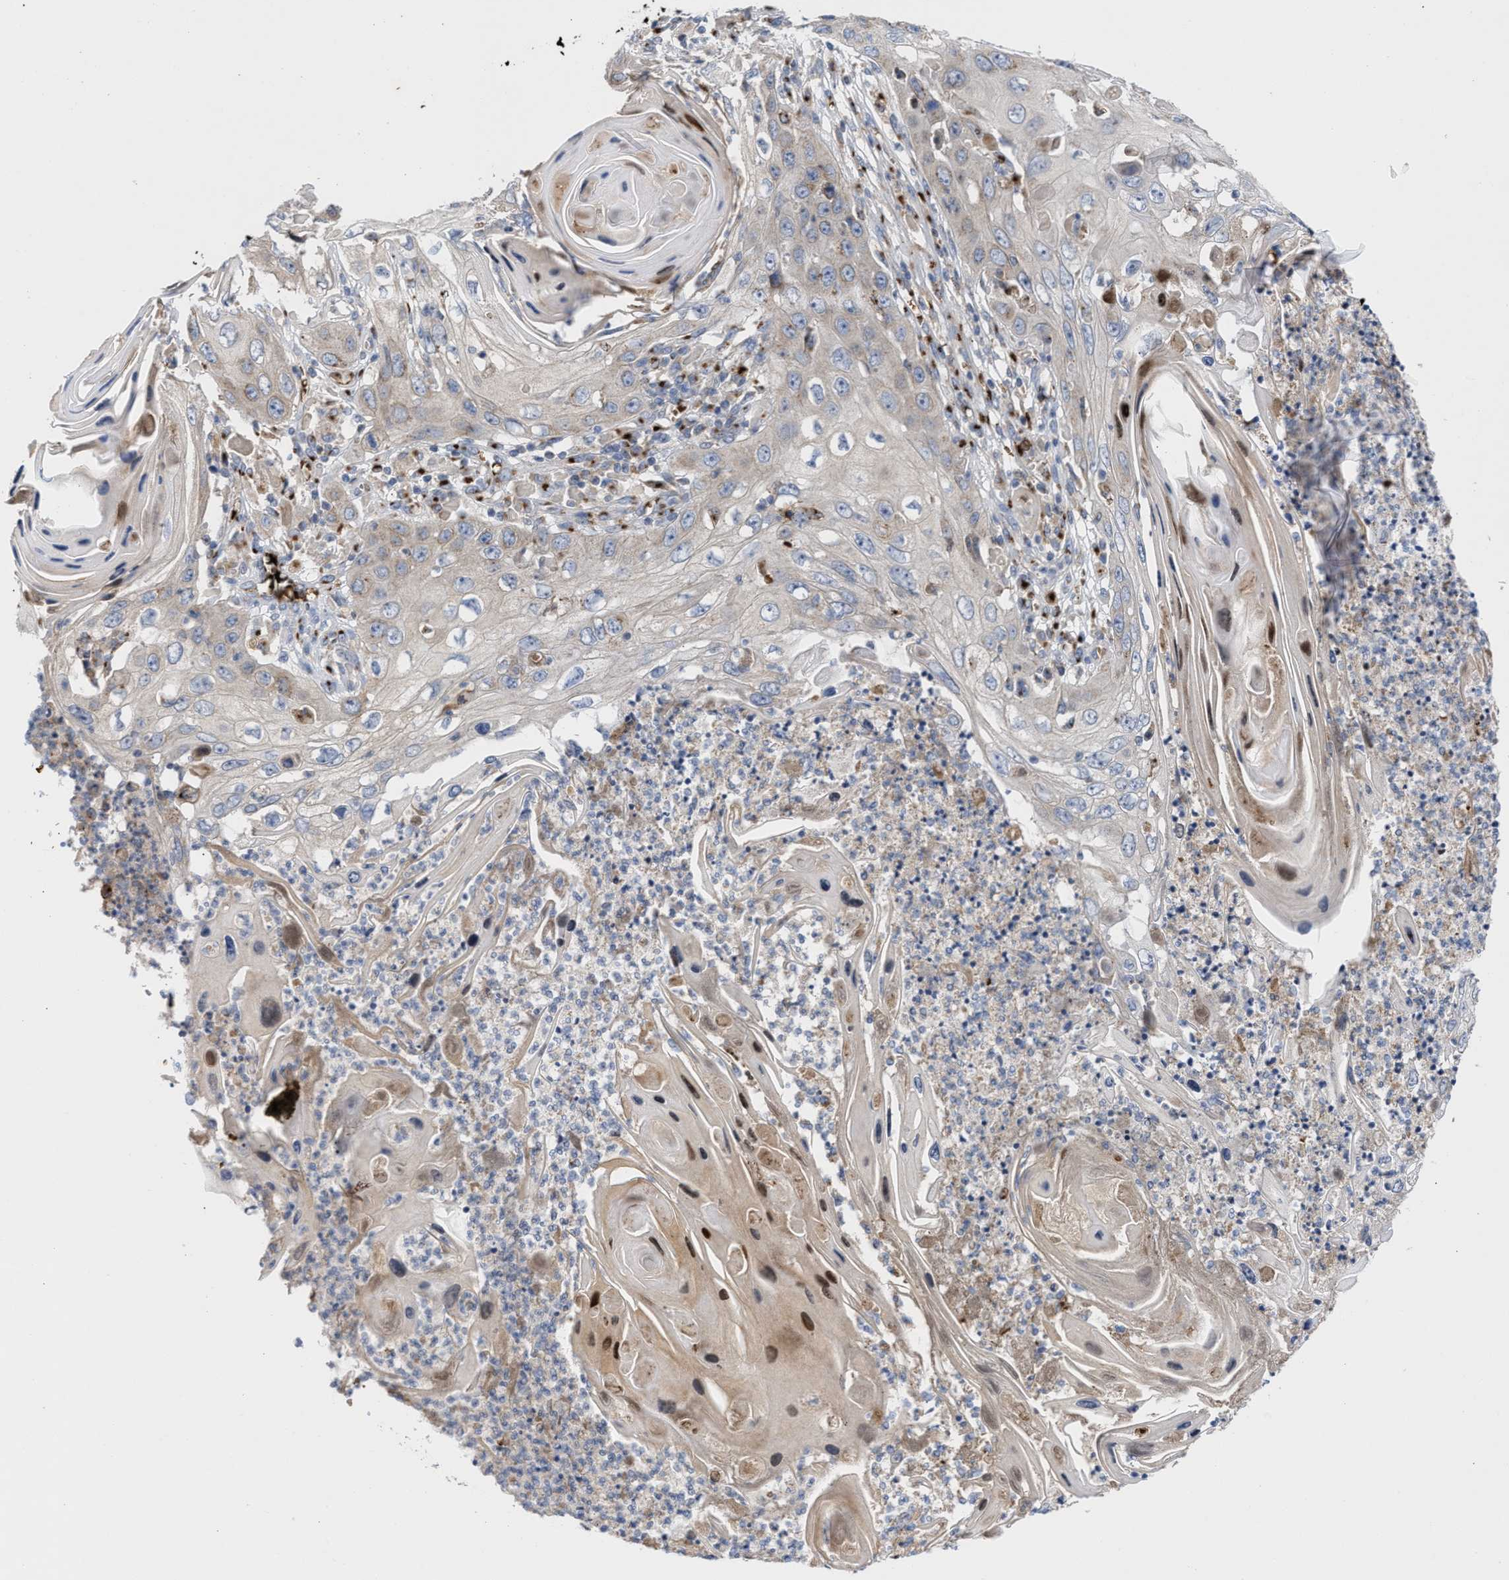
{"staining": {"intensity": "strong", "quantity": "<25%", "location": "cytoplasmic/membranous,nuclear"}, "tissue": "skin cancer", "cell_type": "Tumor cells", "image_type": "cancer", "snomed": [{"axis": "morphology", "description": "Squamous cell carcinoma, NOS"}, {"axis": "topography", "description": "Skin"}], "caption": "A photomicrograph of skin cancer stained for a protein shows strong cytoplasmic/membranous and nuclear brown staining in tumor cells.", "gene": "CCL2", "patient": {"sex": "male", "age": 55}}